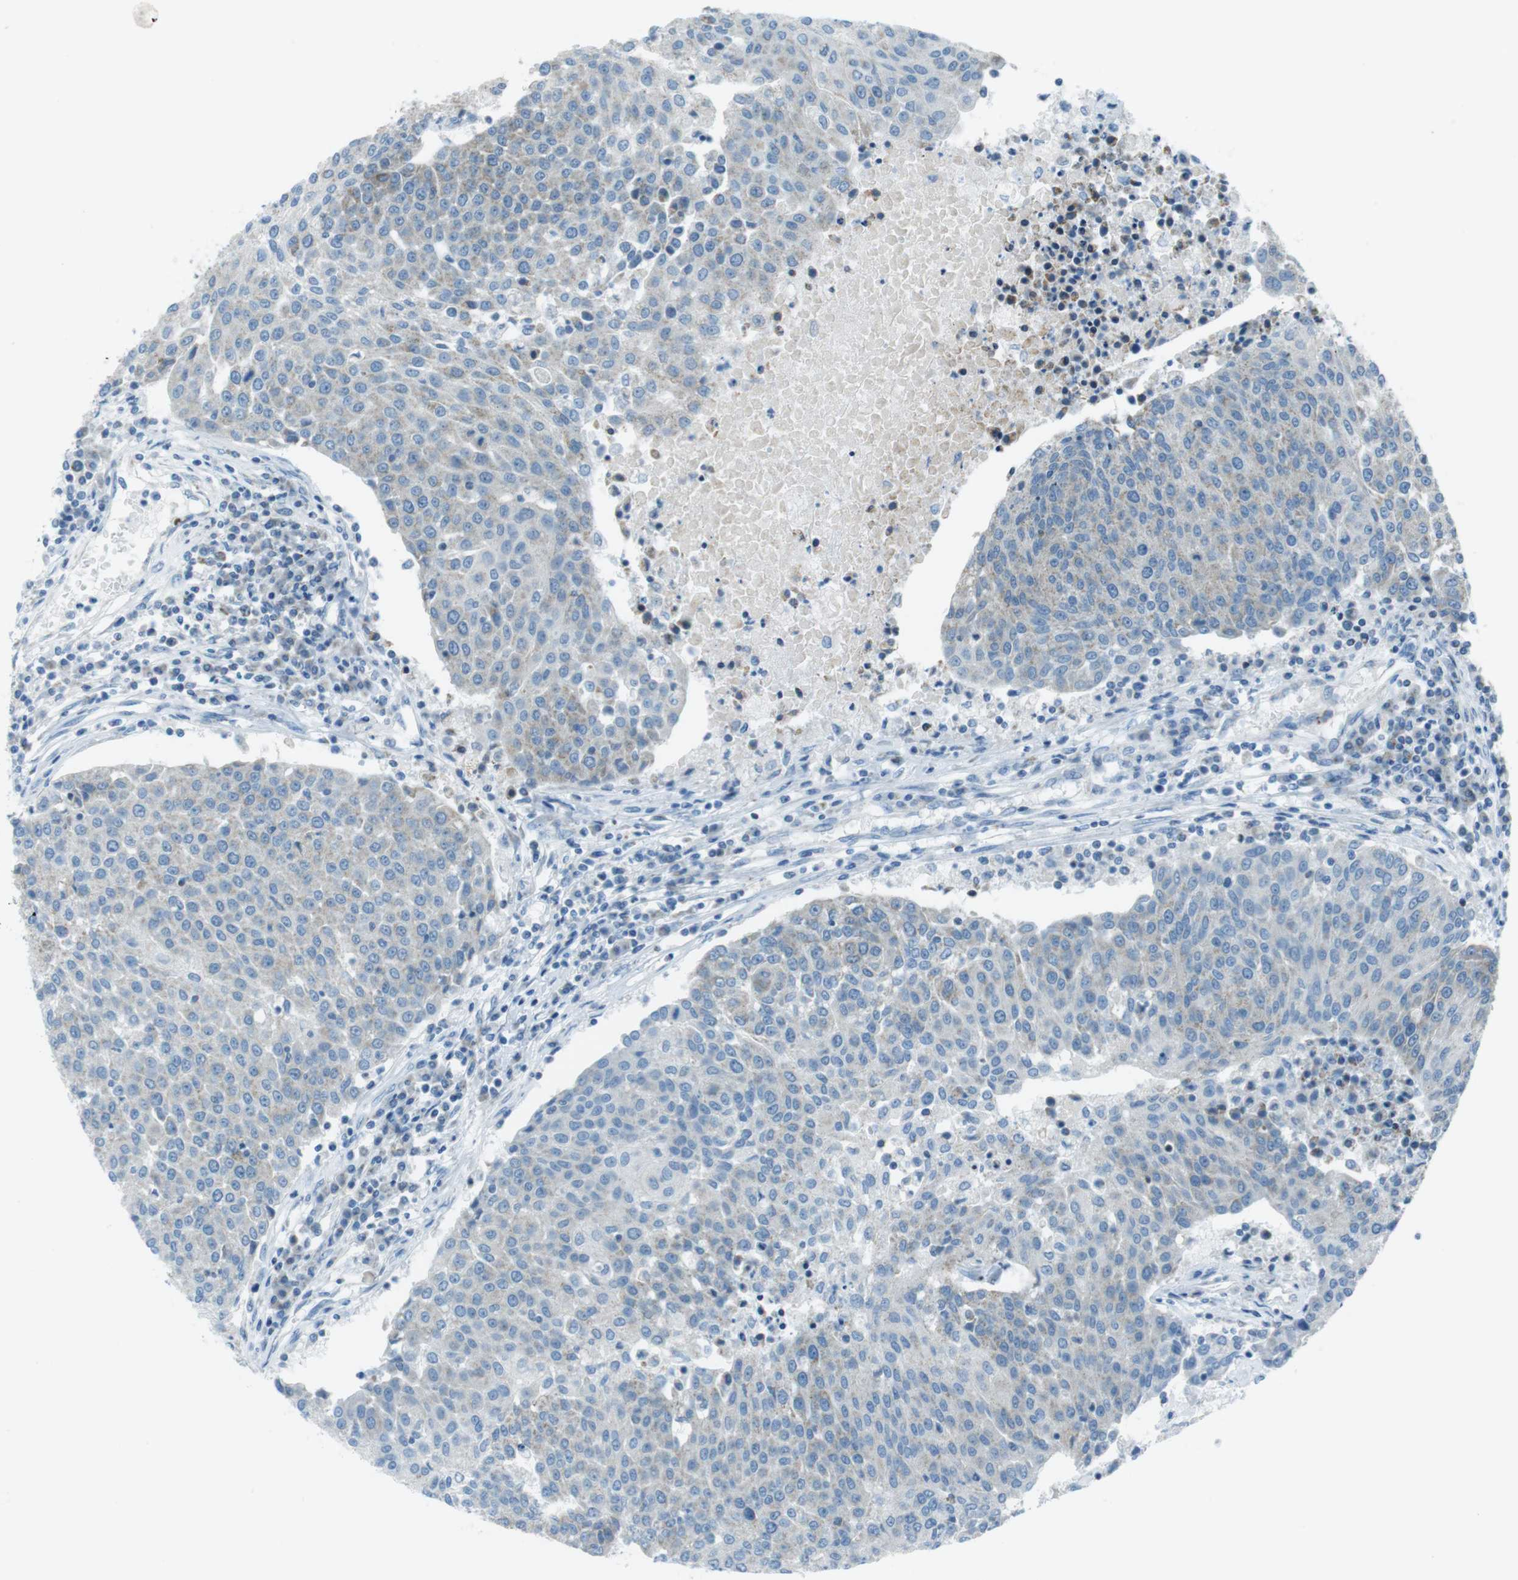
{"staining": {"intensity": "weak", "quantity": "<25%", "location": "cytoplasmic/membranous"}, "tissue": "urothelial cancer", "cell_type": "Tumor cells", "image_type": "cancer", "snomed": [{"axis": "morphology", "description": "Urothelial carcinoma, High grade"}, {"axis": "topography", "description": "Urinary bladder"}], "caption": "Urothelial carcinoma (high-grade) was stained to show a protein in brown. There is no significant expression in tumor cells.", "gene": "DNAJA3", "patient": {"sex": "female", "age": 85}}